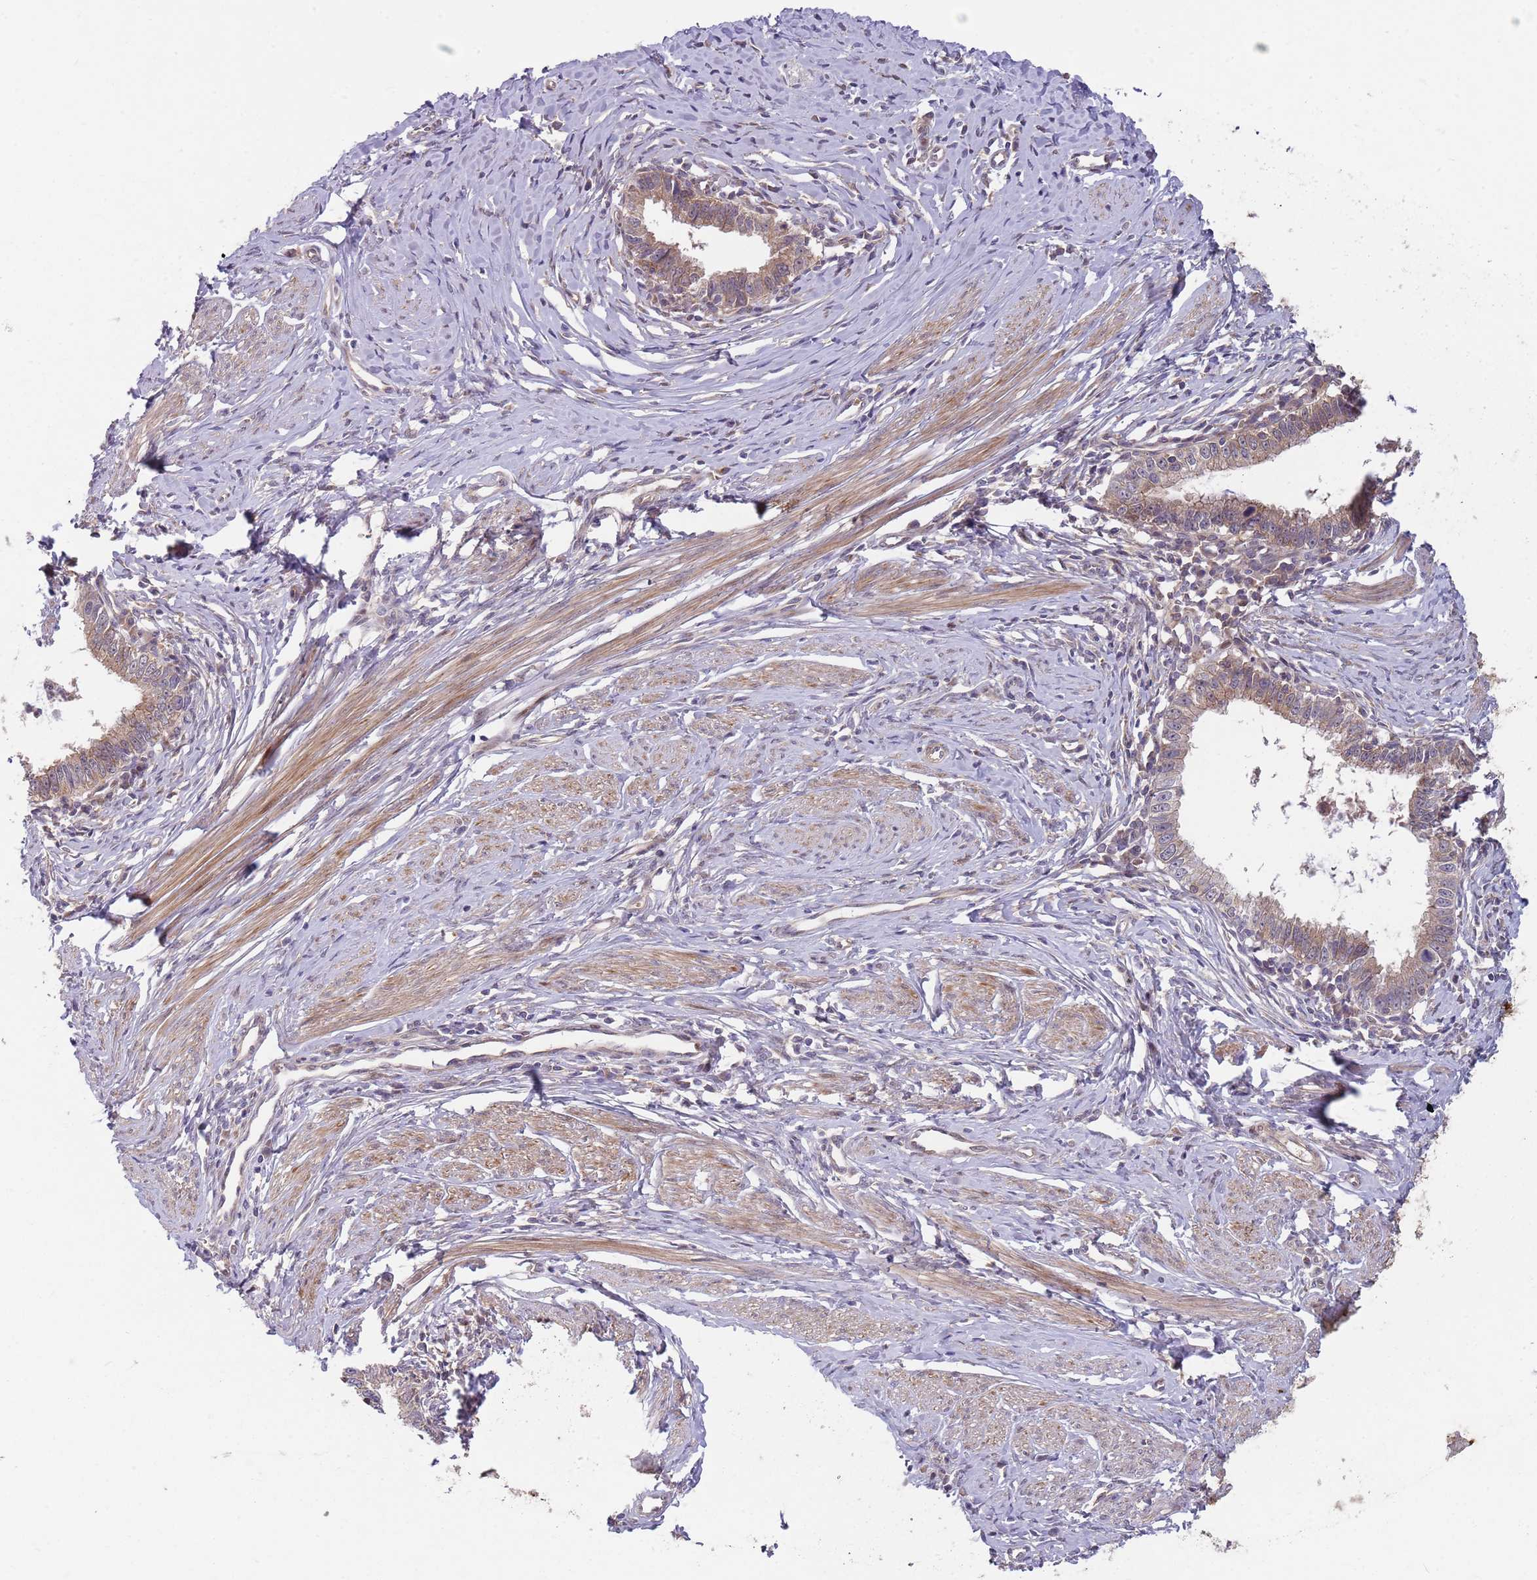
{"staining": {"intensity": "weak", "quantity": "25%-75%", "location": "cytoplasmic/membranous"}, "tissue": "cervical cancer", "cell_type": "Tumor cells", "image_type": "cancer", "snomed": [{"axis": "morphology", "description": "Adenocarcinoma, NOS"}, {"axis": "topography", "description": "Cervix"}], "caption": "Cervical adenocarcinoma stained with a brown dye reveals weak cytoplasmic/membranous positive staining in about 25%-75% of tumor cells.", "gene": "GGA1", "patient": {"sex": "female", "age": 36}}